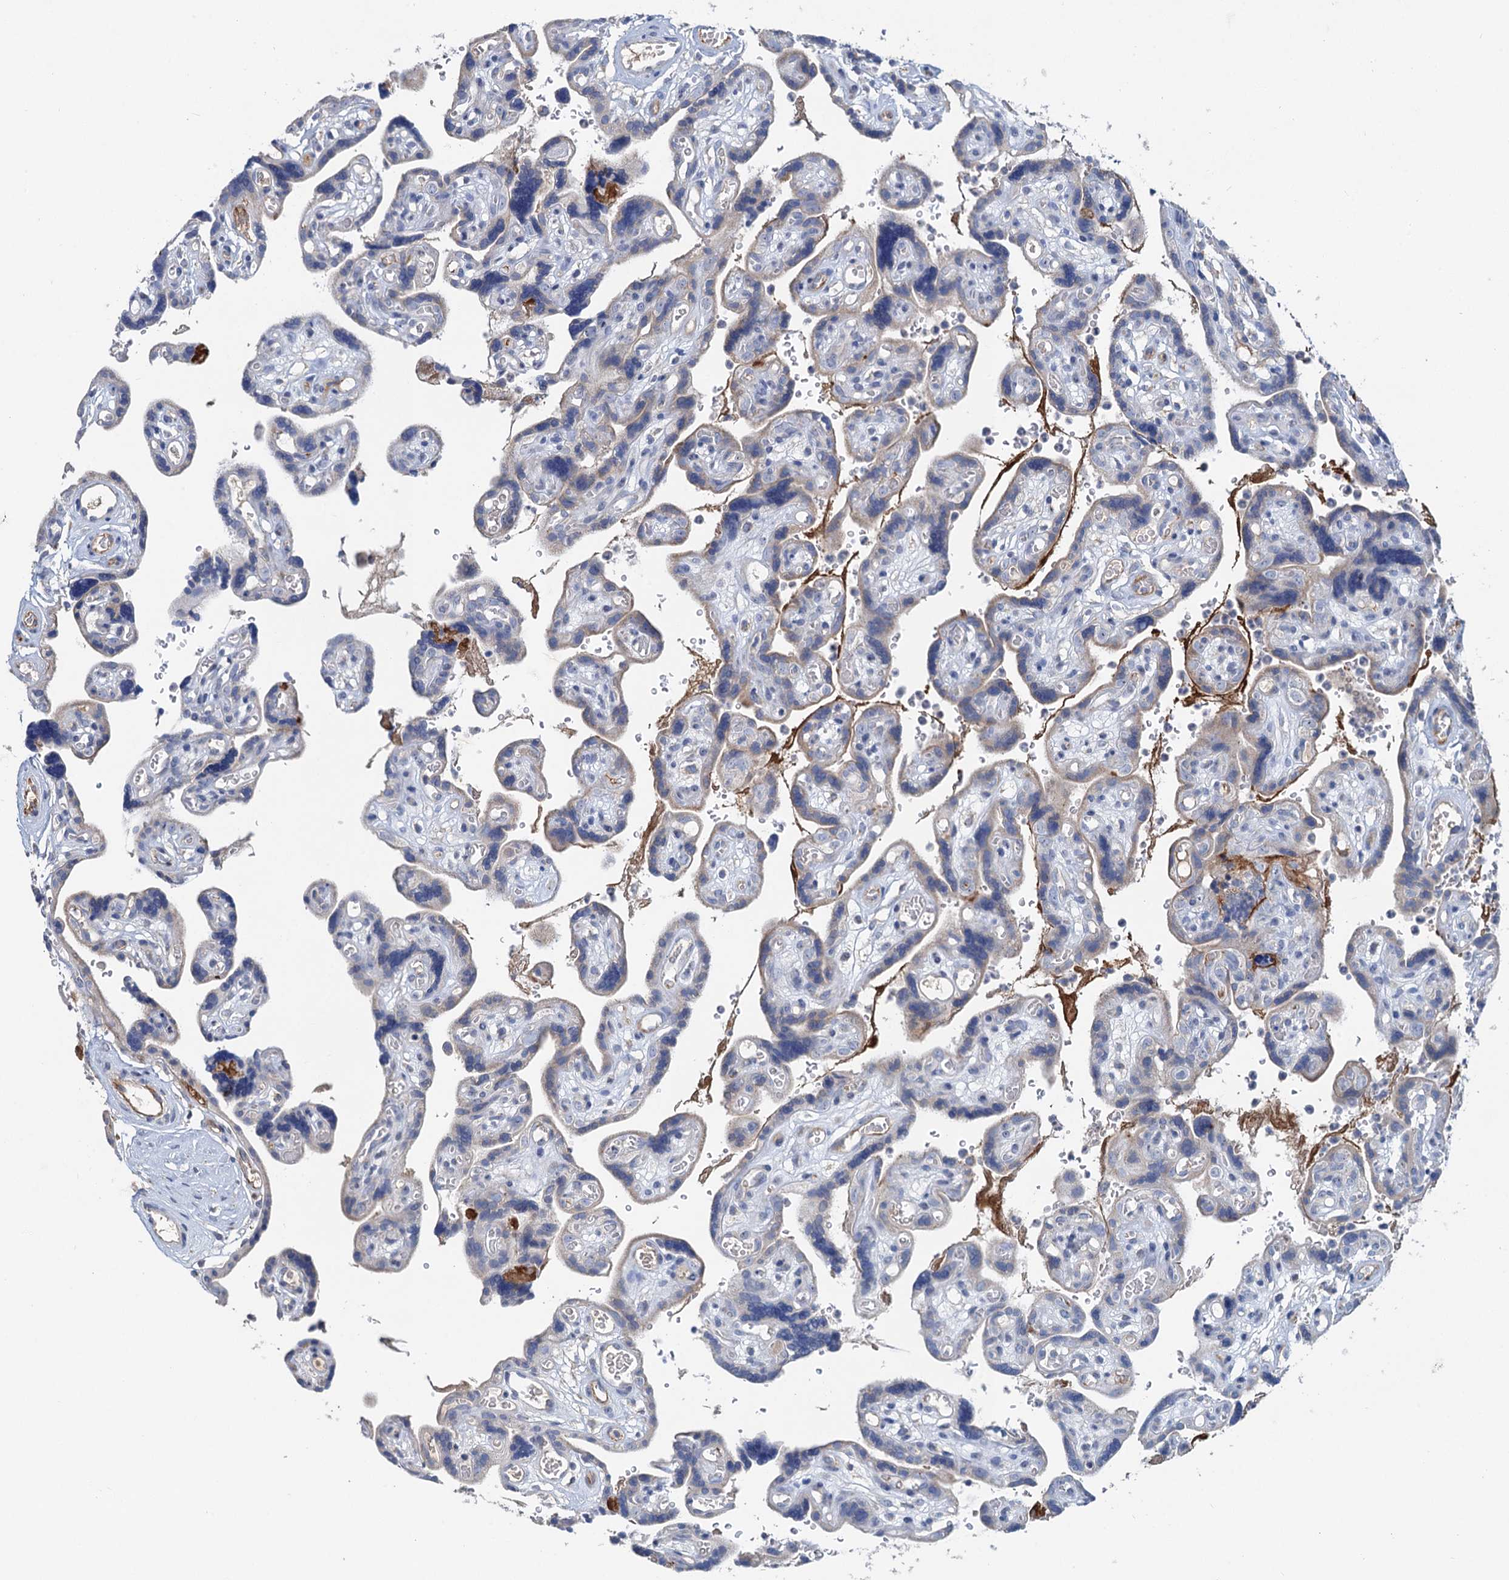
{"staining": {"intensity": "negative", "quantity": "none", "location": "none"}, "tissue": "placenta", "cell_type": "Decidual cells", "image_type": "normal", "snomed": [{"axis": "morphology", "description": "Normal tissue, NOS"}, {"axis": "topography", "description": "Placenta"}], "caption": "The micrograph shows no staining of decidual cells in unremarkable placenta.", "gene": "PLLP", "patient": {"sex": "female", "age": 30}}